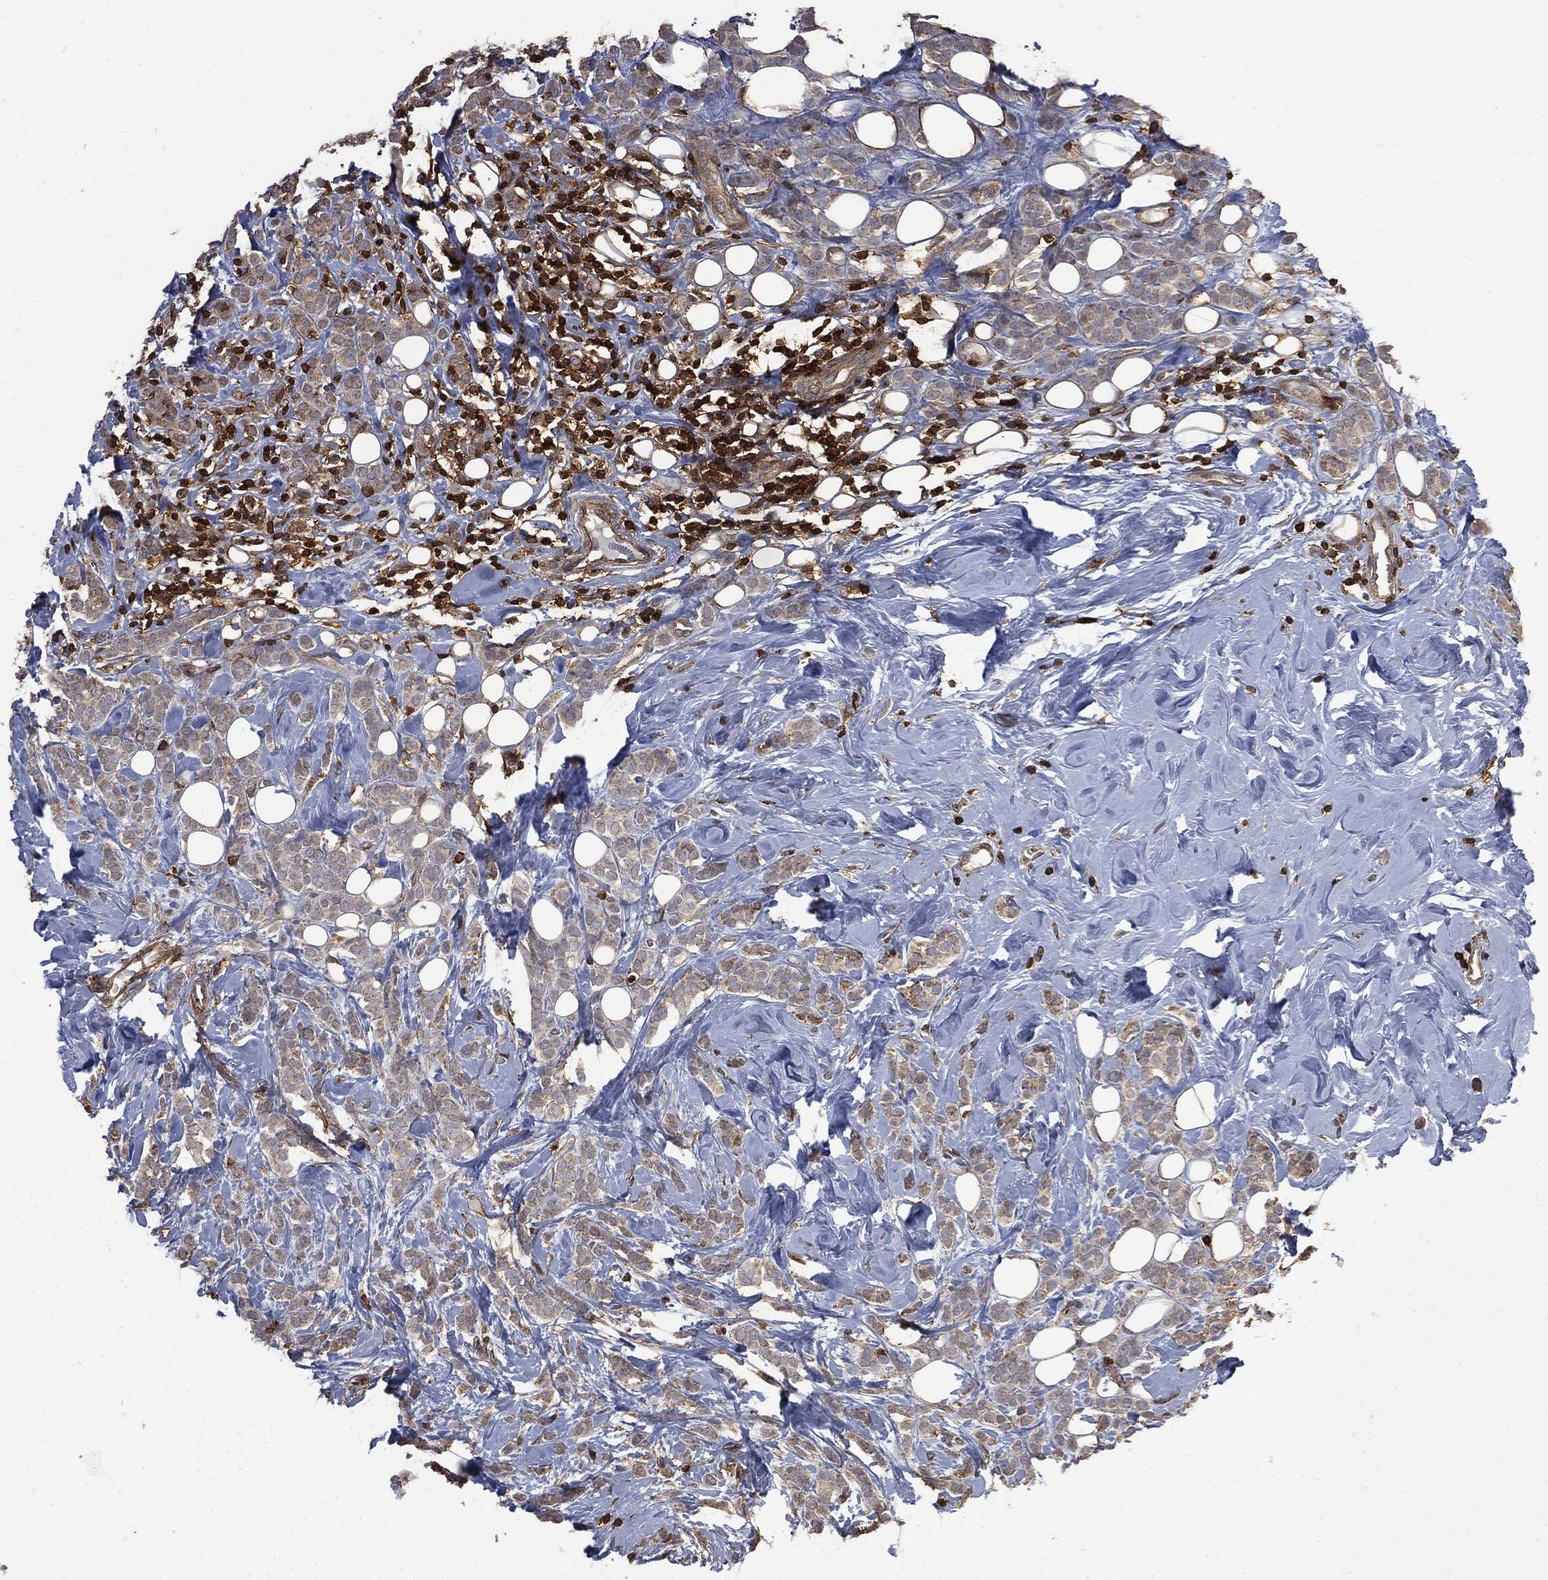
{"staining": {"intensity": "weak", "quantity": "<25%", "location": "cytoplasmic/membranous"}, "tissue": "breast cancer", "cell_type": "Tumor cells", "image_type": "cancer", "snomed": [{"axis": "morphology", "description": "Lobular carcinoma"}, {"axis": "topography", "description": "Breast"}], "caption": "Immunohistochemical staining of human breast lobular carcinoma demonstrates no significant staining in tumor cells.", "gene": "PSMB10", "patient": {"sex": "female", "age": 49}}